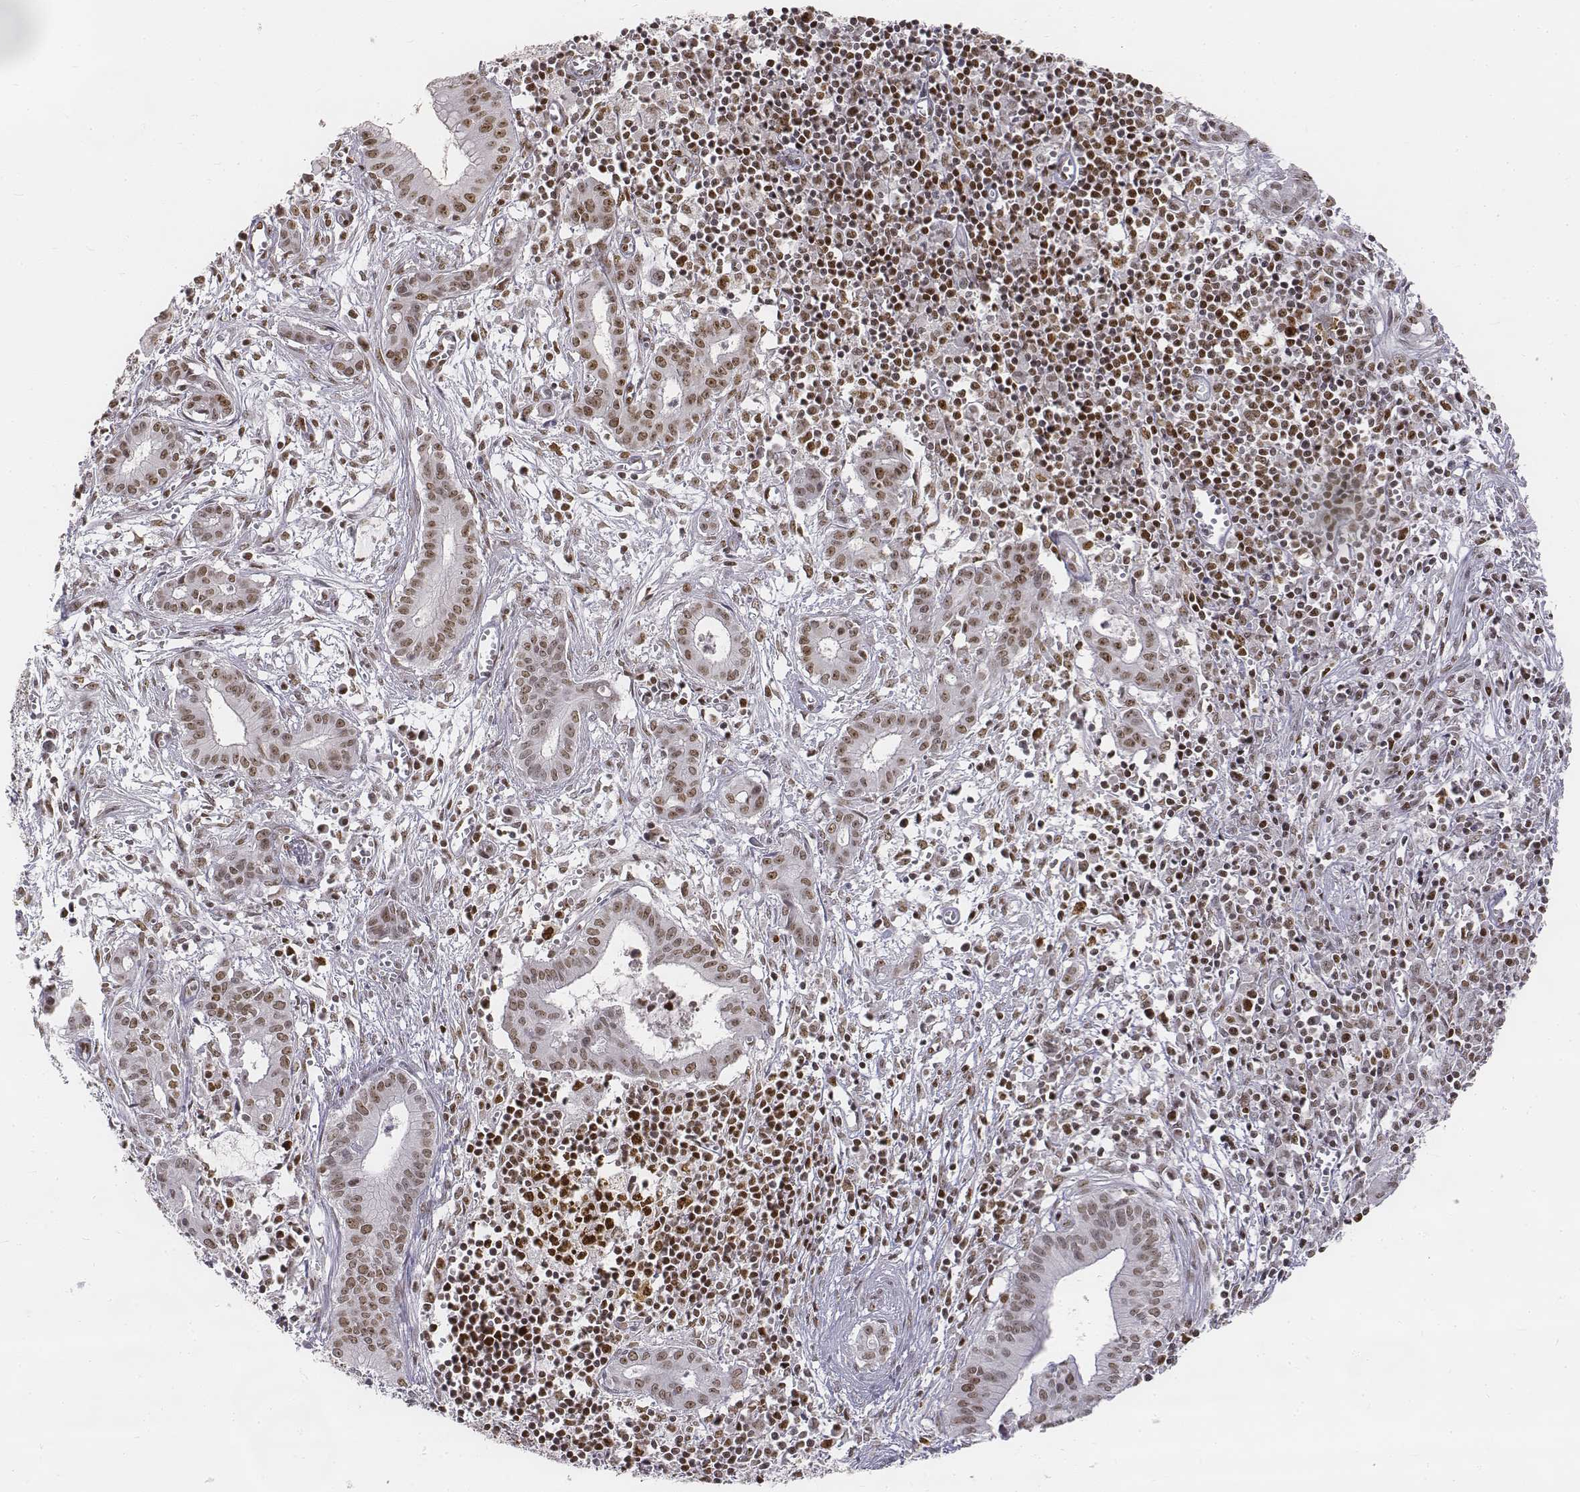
{"staining": {"intensity": "weak", "quantity": ">75%", "location": "nuclear"}, "tissue": "pancreatic cancer", "cell_type": "Tumor cells", "image_type": "cancer", "snomed": [{"axis": "morphology", "description": "Adenocarcinoma, NOS"}, {"axis": "topography", "description": "Pancreas"}], "caption": "DAB immunohistochemical staining of pancreatic adenocarcinoma exhibits weak nuclear protein positivity in about >75% of tumor cells.", "gene": "PHF6", "patient": {"sex": "male", "age": 48}}